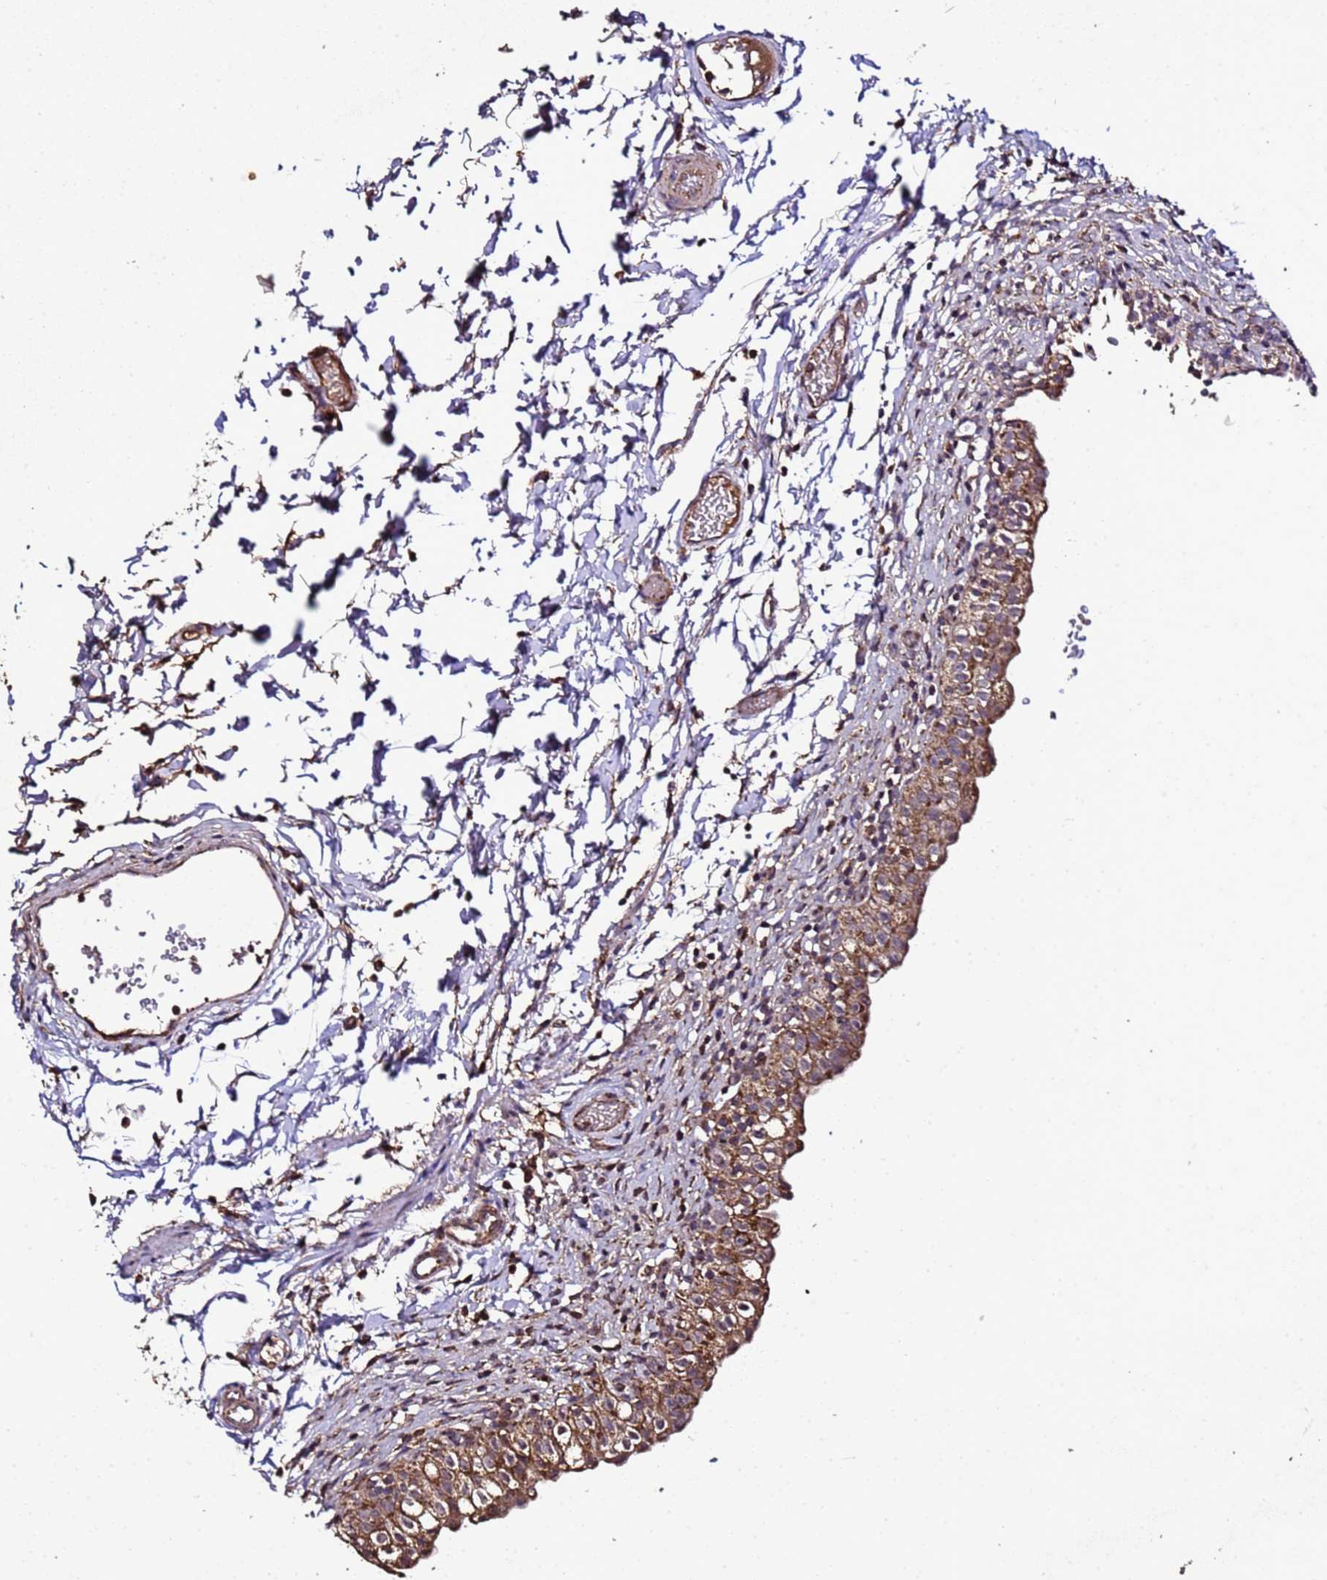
{"staining": {"intensity": "strong", "quantity": ">75%", "location": "cytoplasmic/membranous"}, "tissue": "urinary bladder", "cell_type": "Urothelial cells", "image_type": "normal", "snomed": [{"axis": "morphology", "description": "Normal tissue, NOS"}, {"axis": "topography", "description": "Urinary bladder"}, {"axis": "topography", "description": "Peripheral nerve tissue"}], "caption": "Protein staining exhibits strong cytoplasmic/membranous staining in approximately >75% of urothelial cells in normal urinary bladder. The staining was performed using DAB to visualize the protein expression in brown, while the nuclei were stained in blue with hematoxylin (Magnification: 20x).", "gene": "HSPBAP1", "patient": {"sex": "male", "age": 55}}